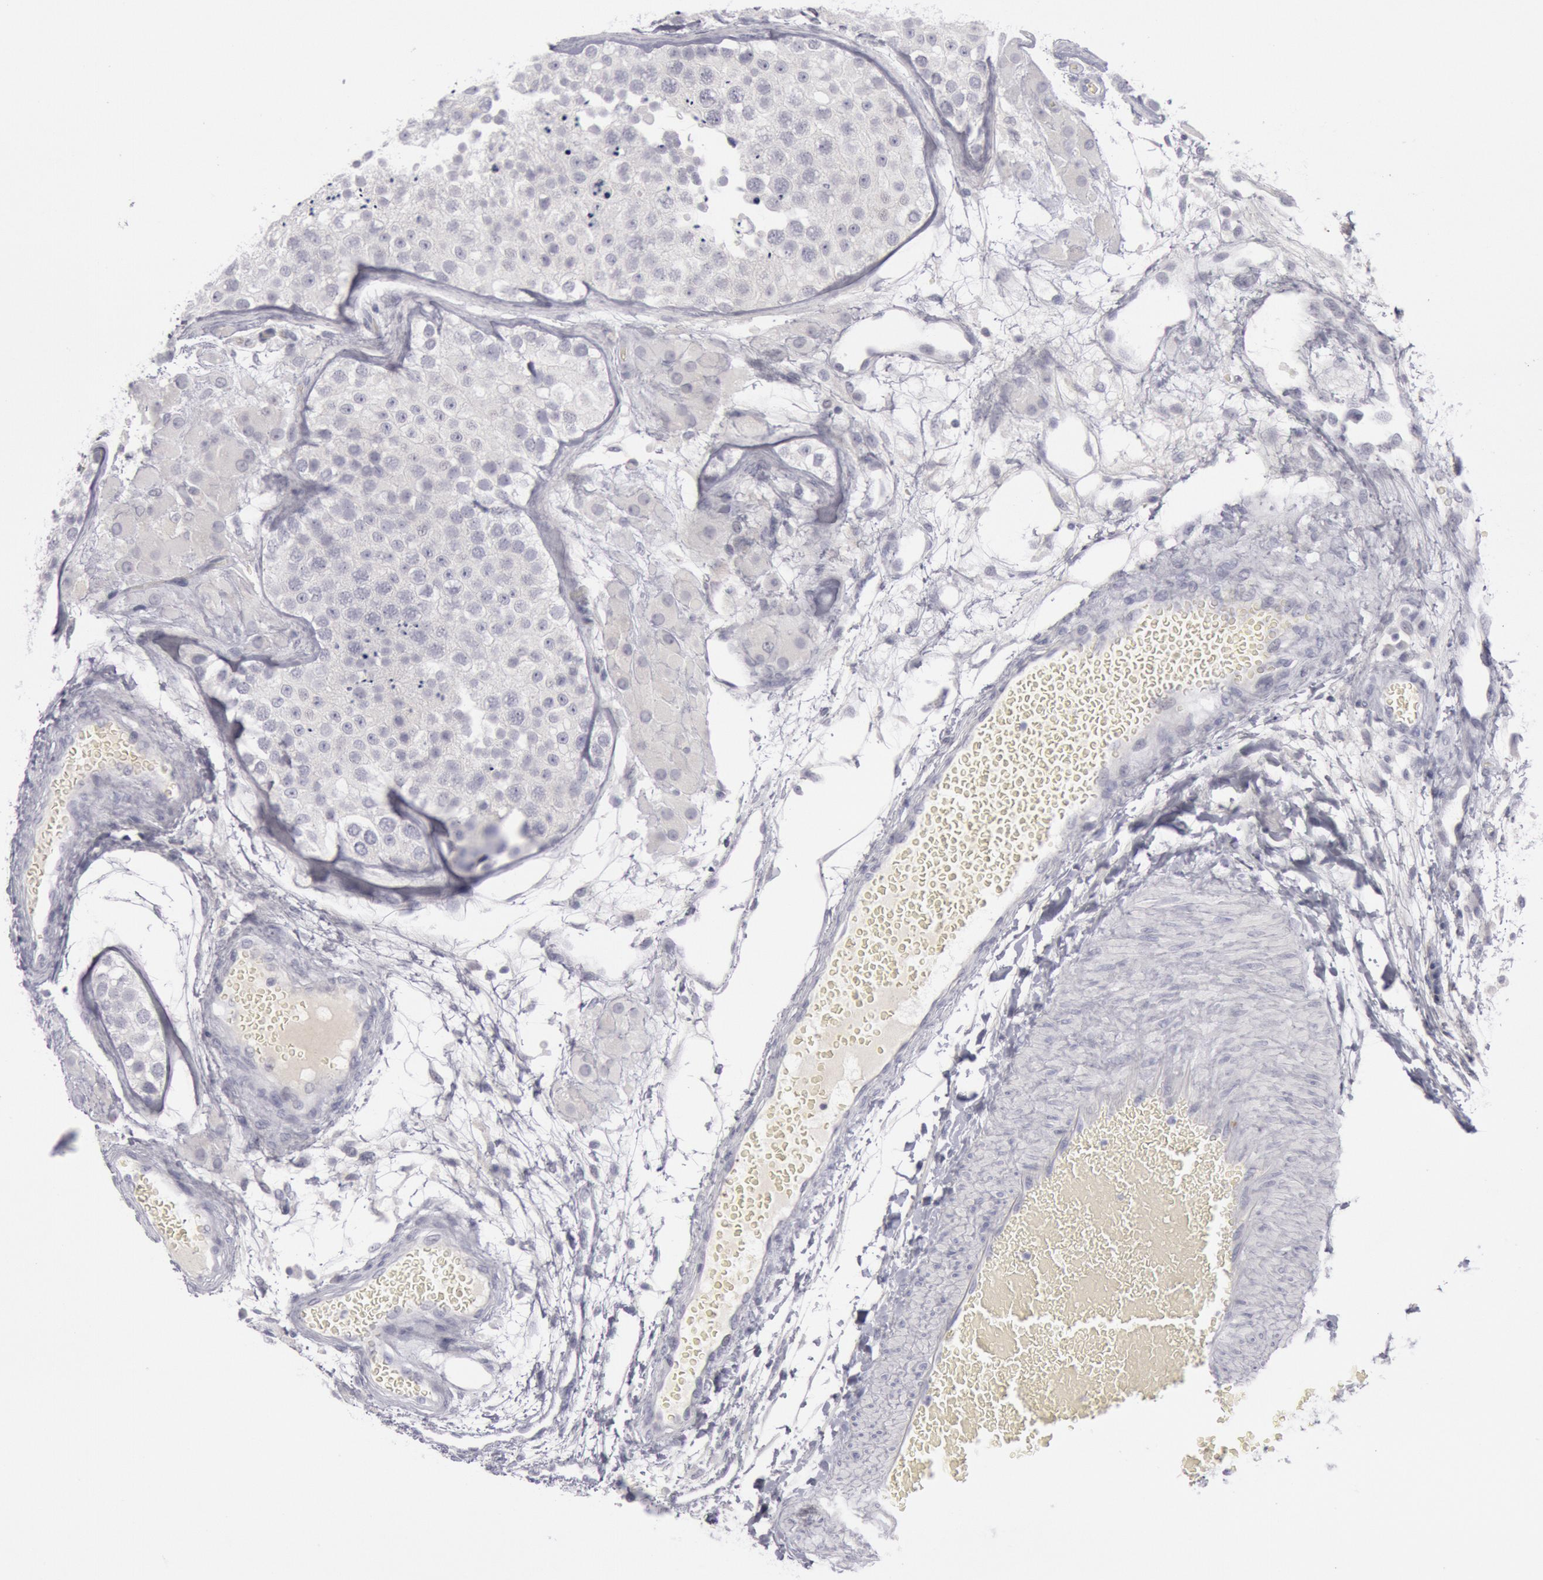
{"staining": {"intensity": "negative", "quantity": "none", "location": "none"}, "tissue": "testis", "cell_type": "Cells in seminiferous ducts", "image_type": "normal", "snomed": [{"axis": "morphology", "description": "Normal tissue, NOS"}, {"axis": "topography", "description": "Testis"}], "caption": "Immunohistochemical staining of unremarkable human testis displays no significant staining in cells in seminiferous ducts.", "gene": "KRT16", "patient": {"sex": "male", "age": 26}}